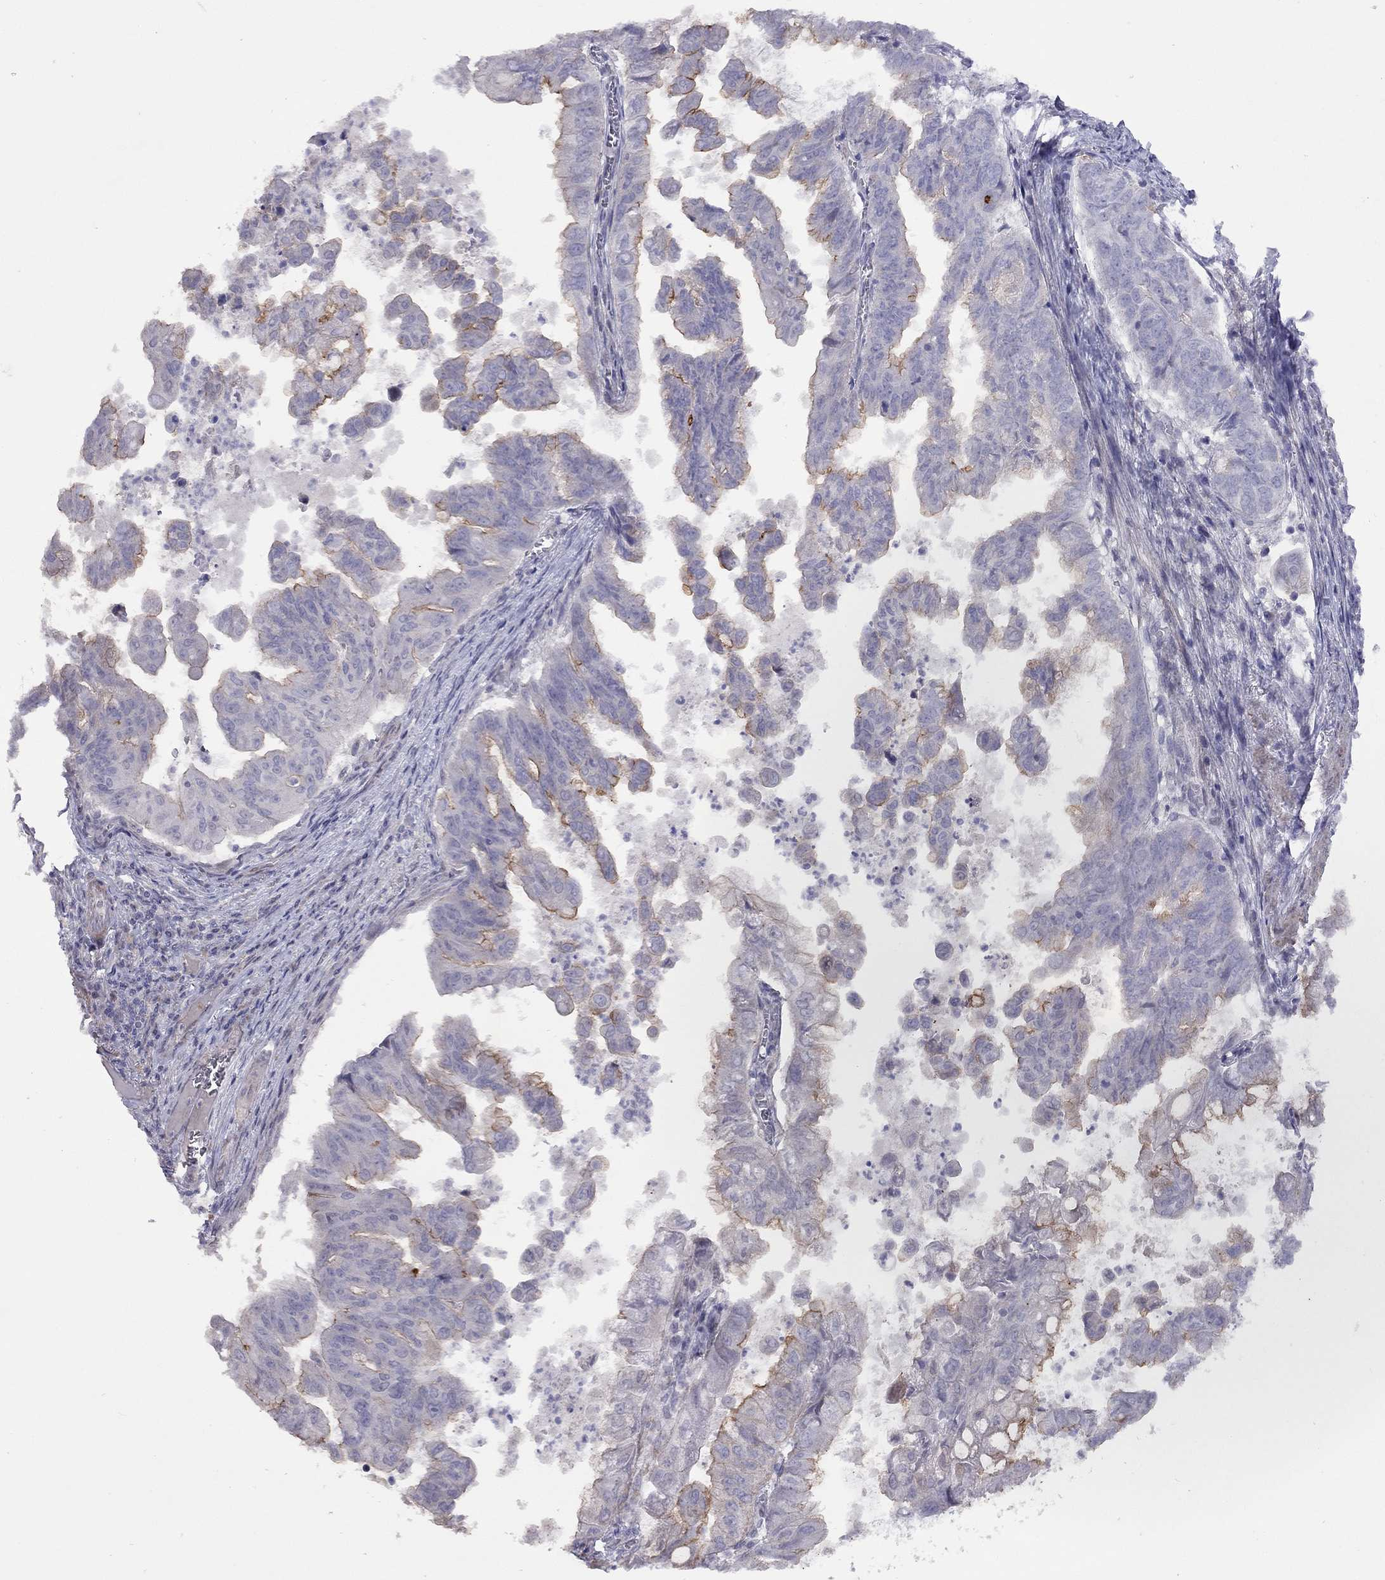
{"staining": {"intensity": "strong", "quantity": "<25%", "location": "cytoplasmic/membranous"}, "tissue": "stomach cancer", "cell_type": "Tumor cells", "image_type": "cancer", "snomed": [{"axis": "morphology", "description": "Adenocarcinoma, NOS"}, {"axis": "topography", "description": "Stomach, upper"}], "caption": "Stomach cancer stained with a brown dye demonstrates strong cytoplasmic/membranous positive positivity in approximately <25% of tumor cells.", "gene": "SYTL2", "patient": {"sex": "male", "age": 80}}